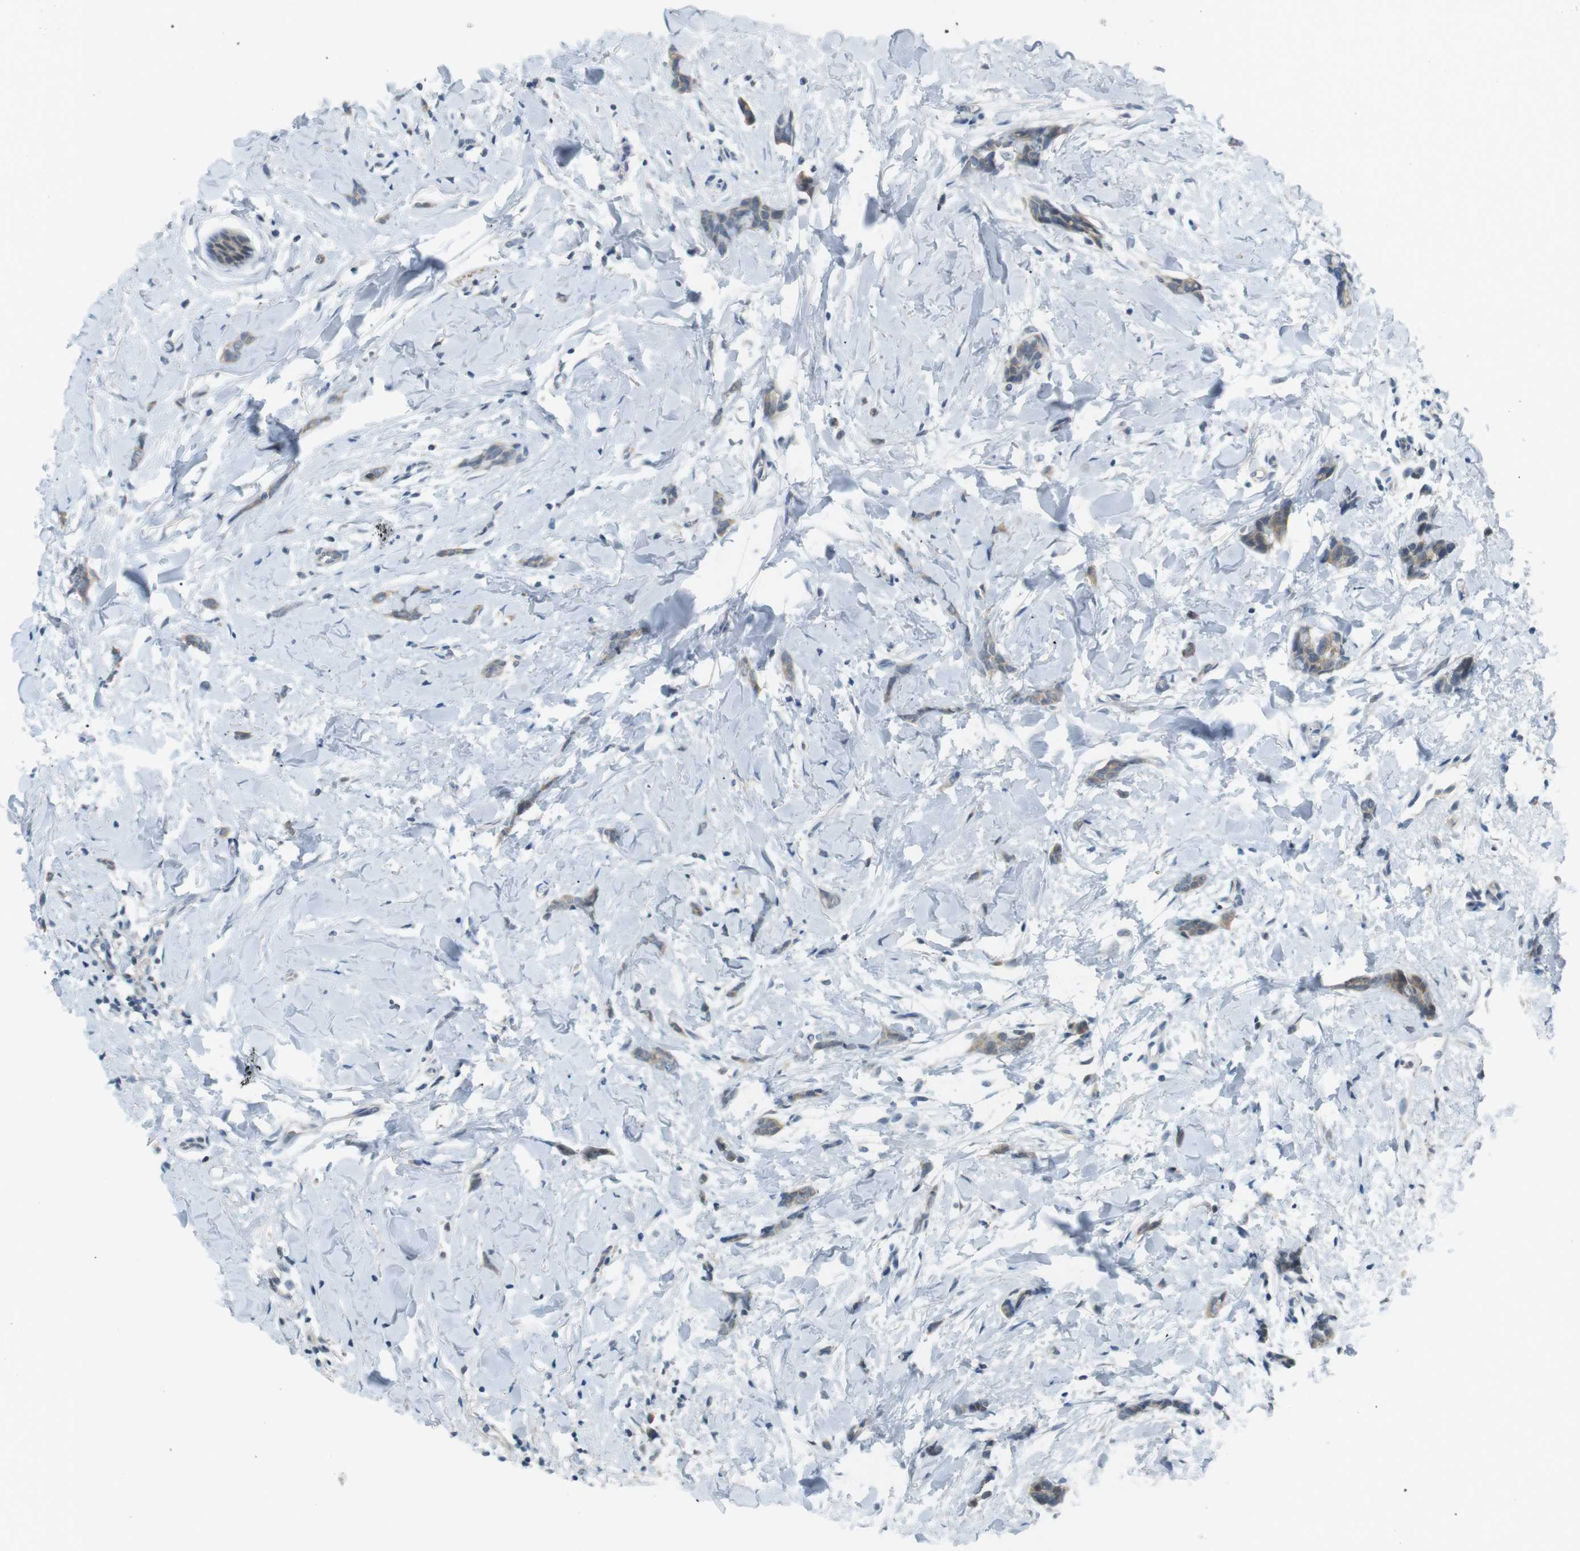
{"staining": {"intensity": "weak", "quantity": "25%-75%", "location": "cytoplasmic/membranous"}, "tissue": "breast cancer", "cell_type": "Tumor cells", "image_type": "cancer", "snomed": [{"axis": "morphology", "description": "Lobular carcinoma"}, {"axis": "topography", "description": "Skin"}, {"axis": "topography", "description": "Breast"}], "caption": "Breast cancer tissue displays weak cytoplasmic/membranous positivity in approximately 25%-75% of tumor cells, visualized by immunohistochemistry.", "gene": "RTN3", "patient": {"sex": "female", "age": 46}}